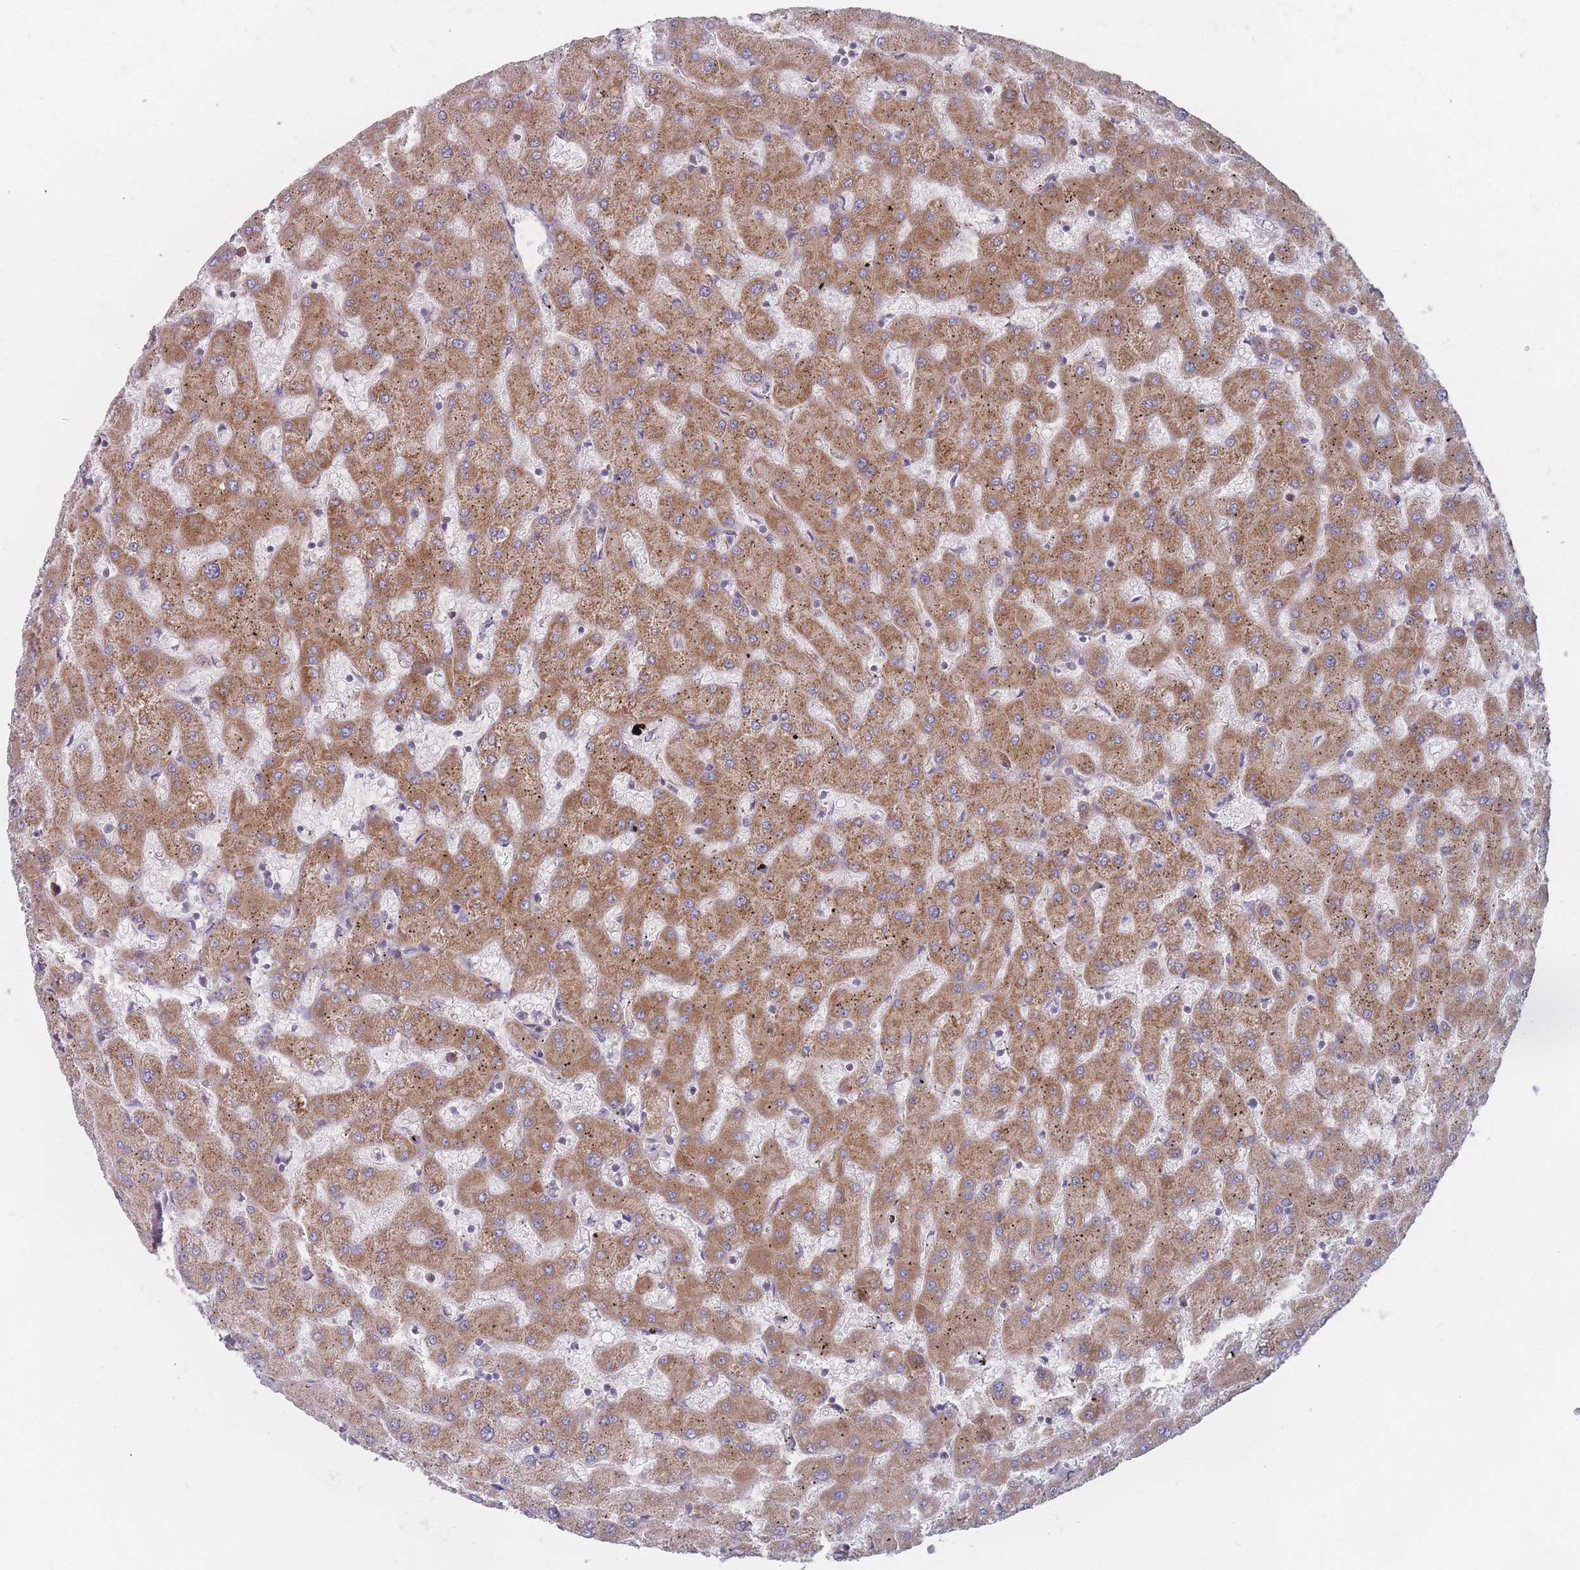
{"staining": {"intensity": "negative", "quantity": "none", "location": "none"}, "tissue": "liver", "cell_type": "Cholangiocytes", "image_type": "normal", "snomed": [{"axis": "morphology", "description": "Normal tissue, NOS"}, {"axis": "topography", "description": "Liver"}], "caption": "This is an IHC image of unremarkable human liver. There is no positivity in cholangiocytes.", "gene": "CACNG5", "patient": {"sex": "female", "age": 63}}